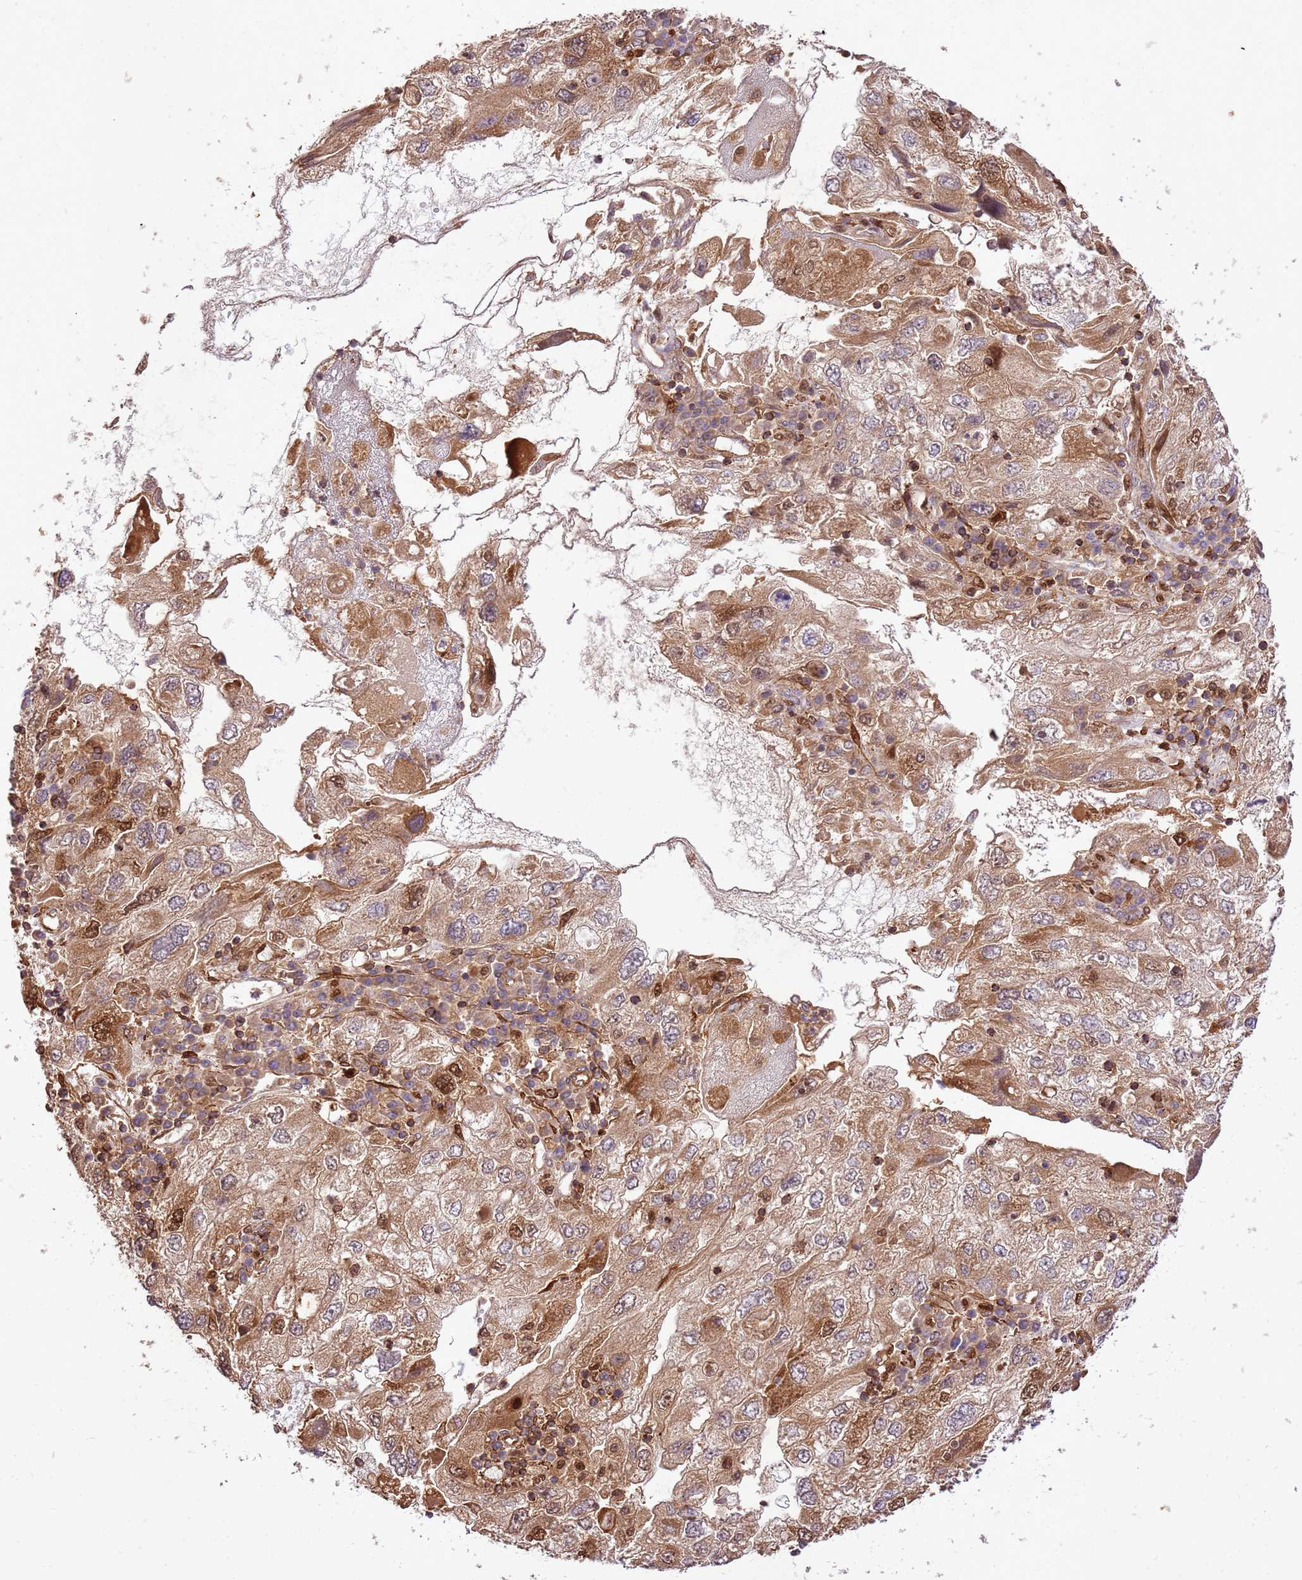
{"staining": {"intensity": "moderate", "quantity": ">75%", "location": "cytoplasmic/membranous,nuclear"}, "tissue": "endometrial cancer", "cell_type": "Tumor cells", "image_type": "cancer", "snomed": [{"axis": "morphology", "description": "Adenocarcinoma, NOS"}, {"axis": "topography", "description": "Endometrium"}], "caption": "An image of human endometrial adenocarcinoma stained for a protein shows moderate cytoplasmic/membranous and nuclear brown staining in tumor cells.", "gene": "KATNAL2", "patient": {"sex": "female", "age": 49}}